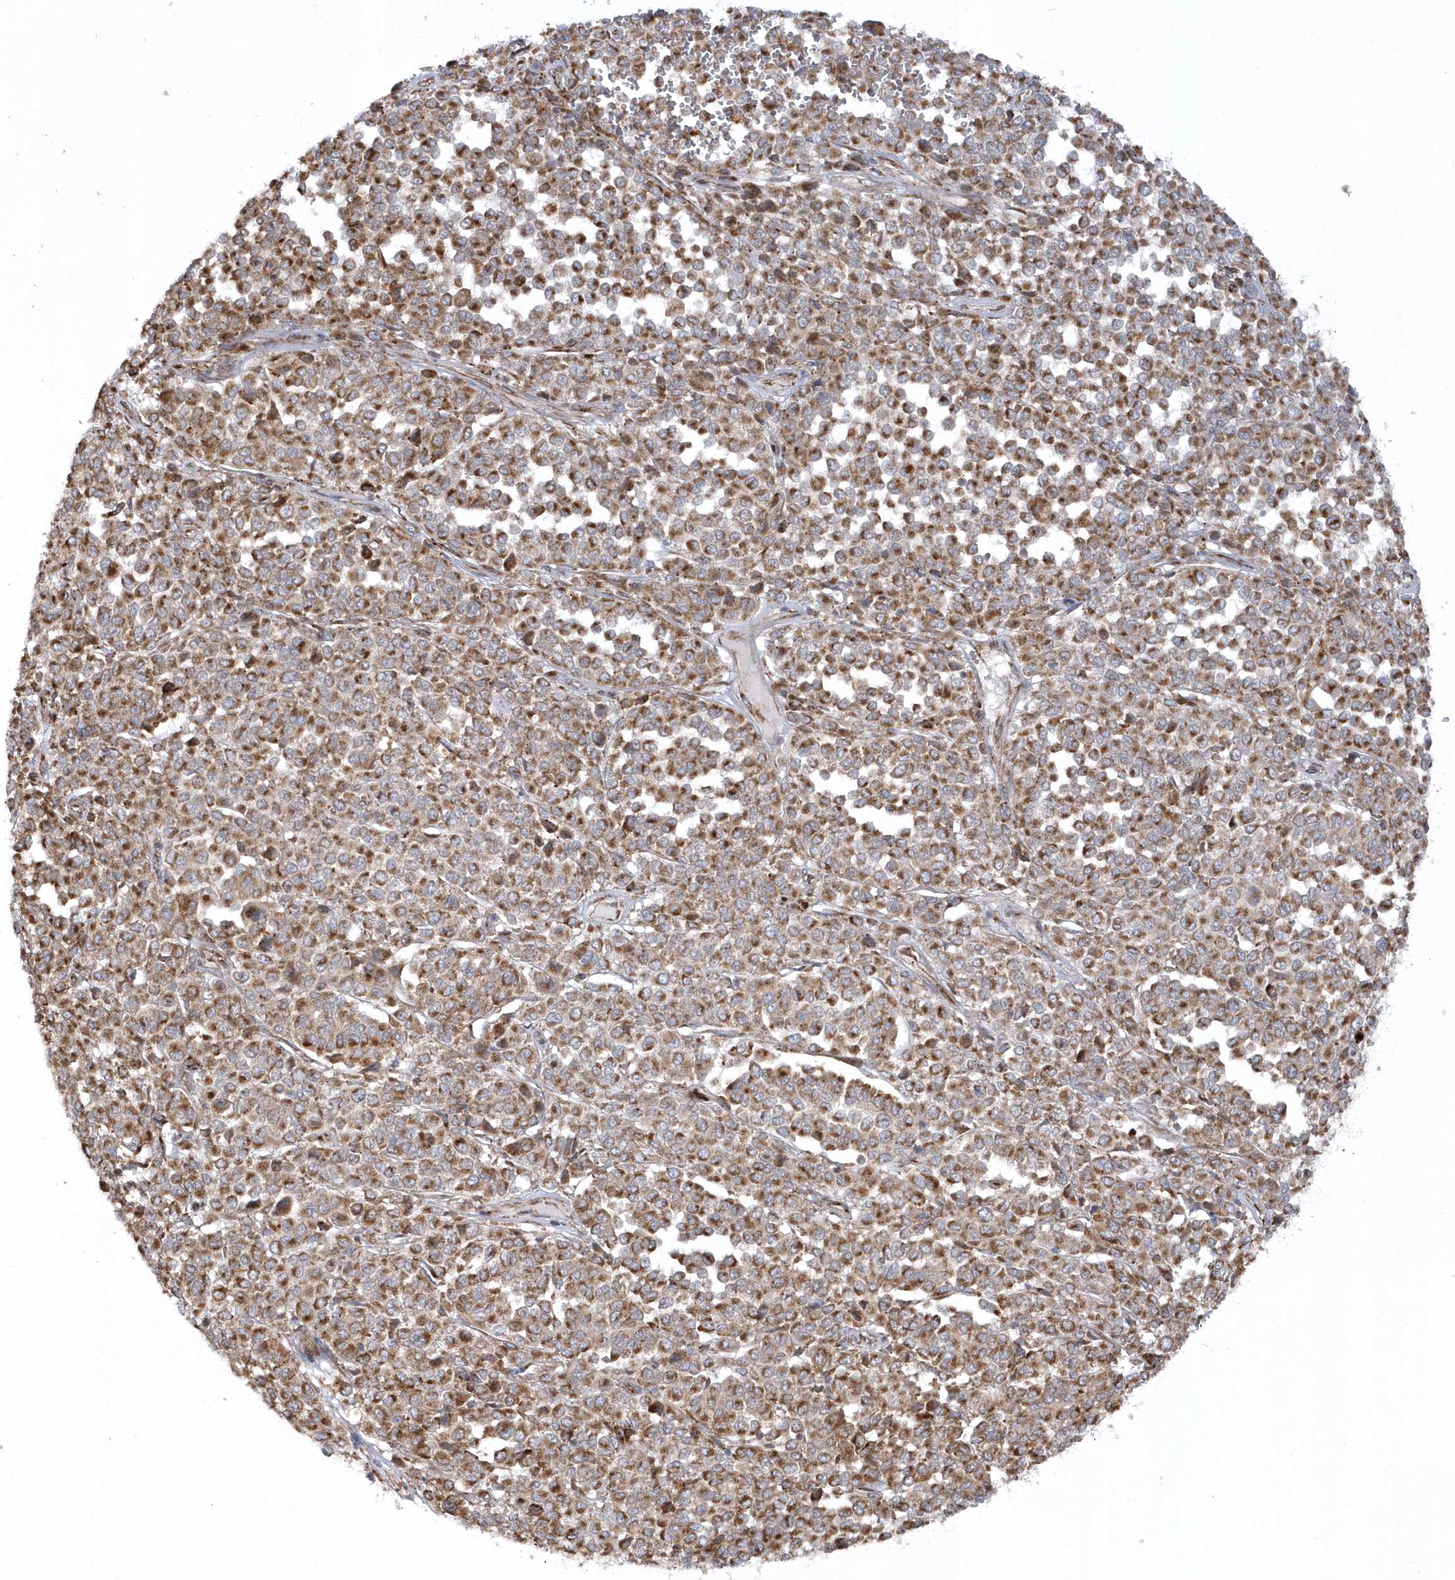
{"staining": {"intensity": "moderate", "quantity": ">75%", "location": "cytoplasmic/membranous"}, "tissue": "melanoma", "cell_type": "Tumor cells", "image_type": "cancer", "snomed": [{"axis": "morphology", "description": "Malignant melanoma, Metastatic site"}, {"axis": "topography", "description": "Pancreas"}], "caption": "The micrograph exhibits staining of melanoma, revealing moderate cytoplasmic/membranous protein staining (brown color) within tumor cells.", "gene": "SH3BP2", "patient": {"sex": "female", "age": 30}}